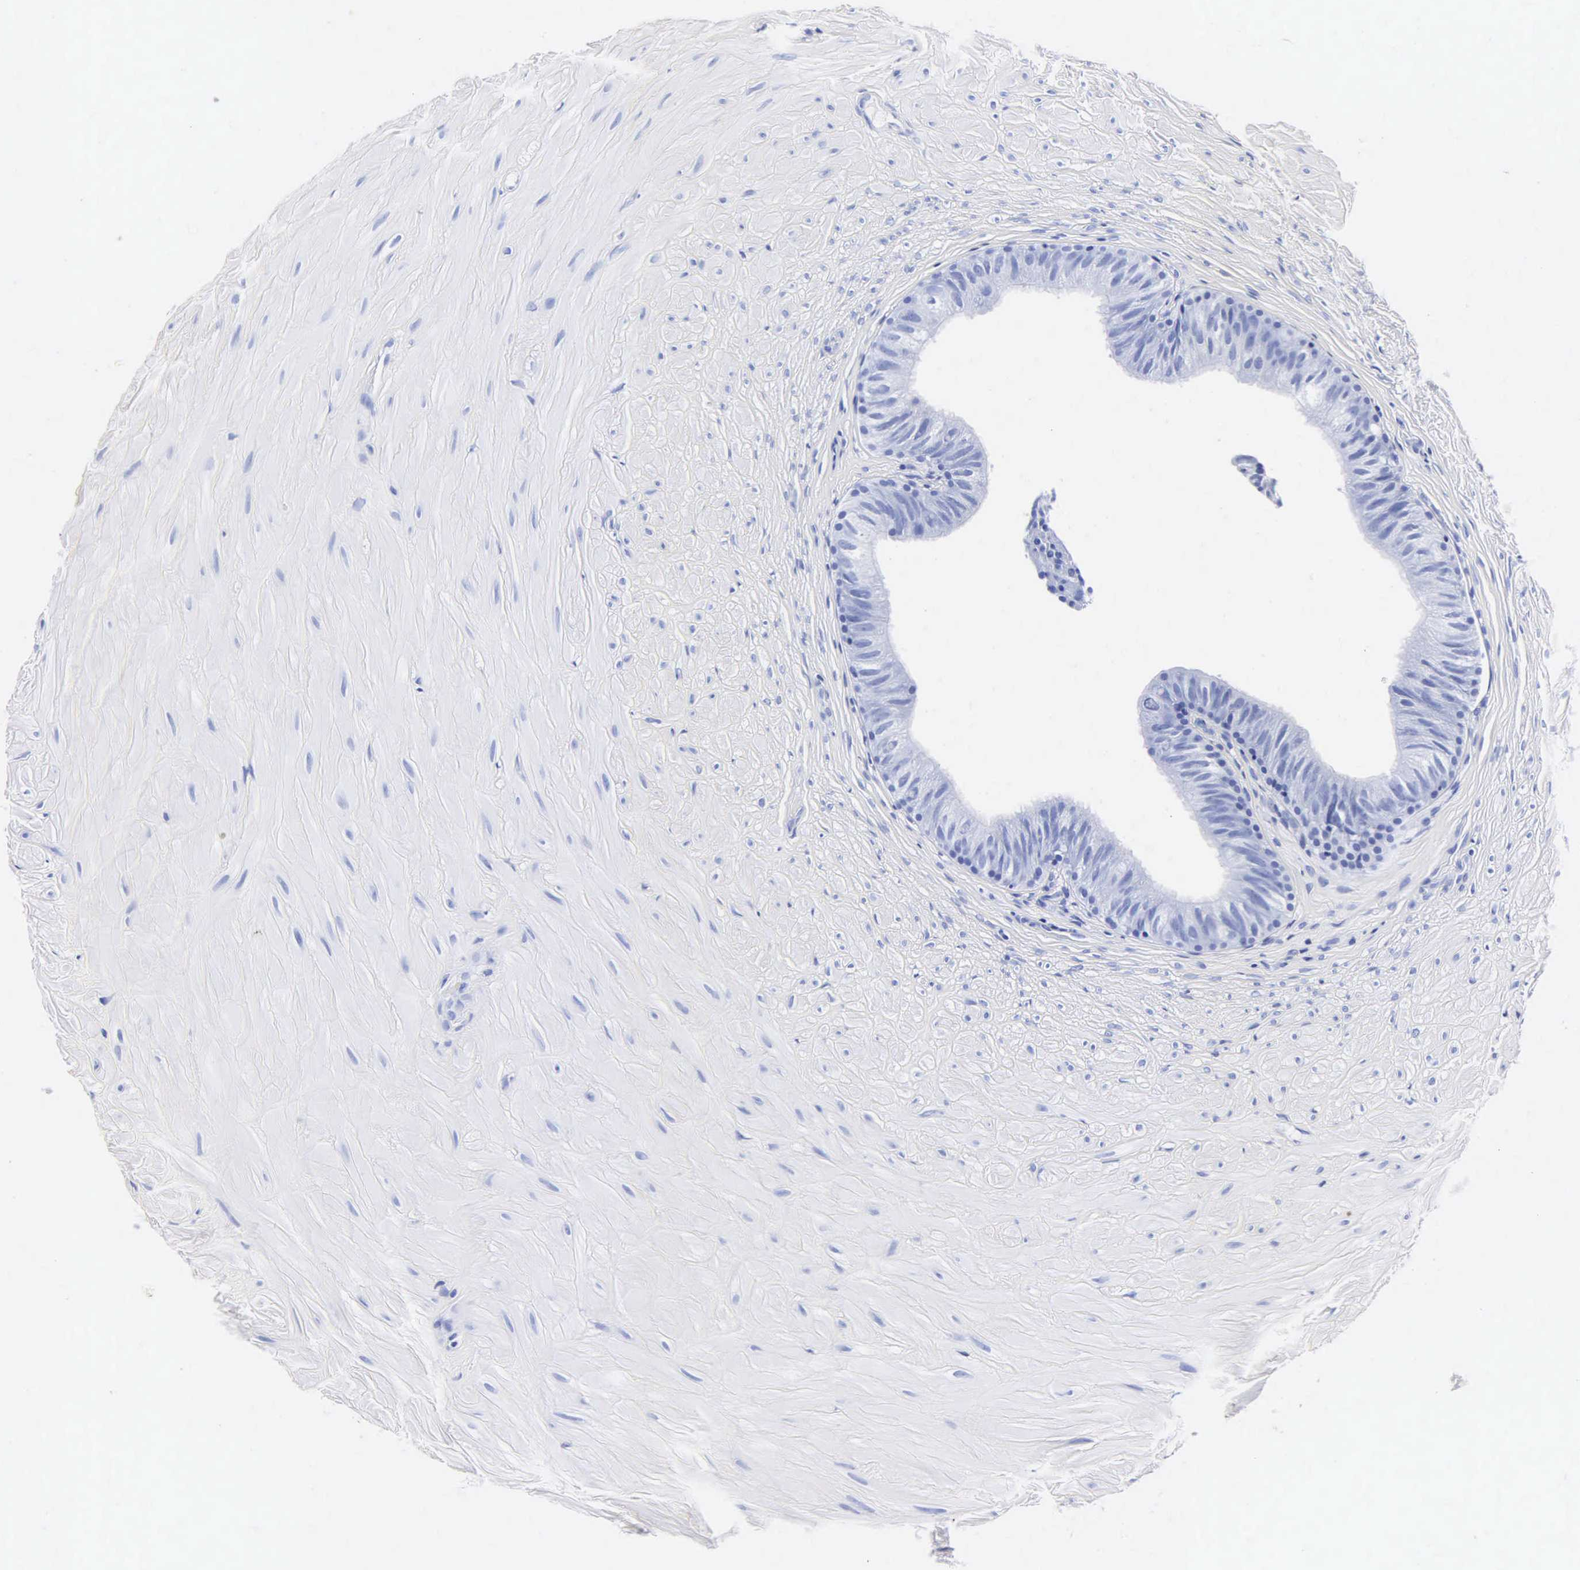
{"staining": {"intensity": "negative", "quantity": "none", "location": "none"}, "tissue": "epididymis", "cell_type": "Glandular cells", "image_type": "normal", "snomed": [{"axis": "morphology", "description": "Normal tissue, NOS"}, {"axis": "topography", "description": "Epididymis"}], "caption": "Immunohistochemical staining of benign epididymis displays no significant positivity in glandular cells.", "gene": "MB", "patient": {"sex": "male", "age": 37}}